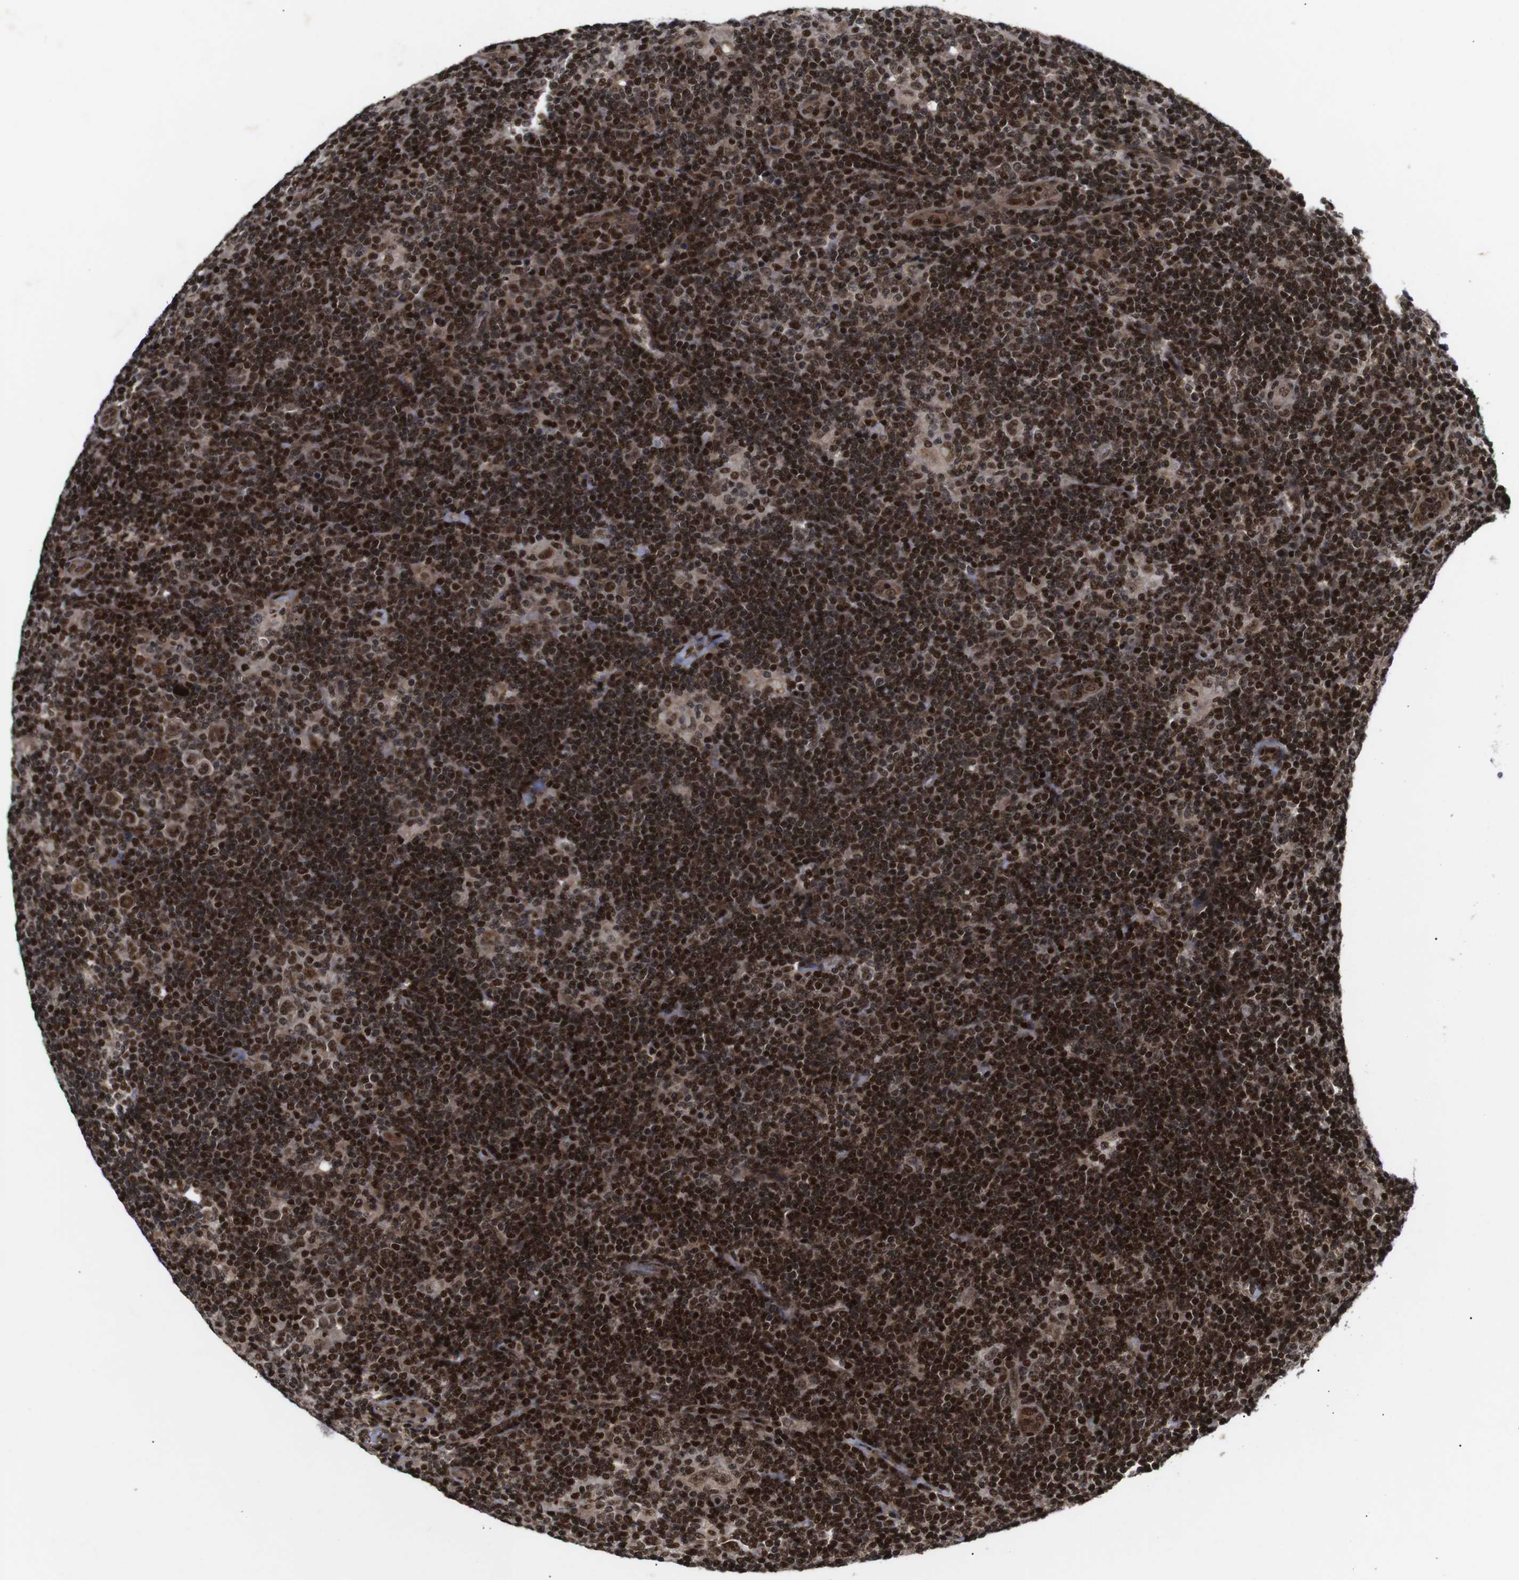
{"staining": {"intensity": "strong", "quantity": ">75%", "location": "nuclear"}, "tissue": "lymphoma", "cell_type": "Tumor cells", "image_type": "cancer", "snomed": [{"axis": "morphology", "description": "Hodgkin's disease, NOS"}, {"axis": "topography", "description": "Lymph node"}], "caption": "Protein expression by IHC shows strong nuclear expression in about >75% of tumor cells in Hodgkin's disease.", "gene": "KIF23", "patient": {"sex": "female", "age": 57}}